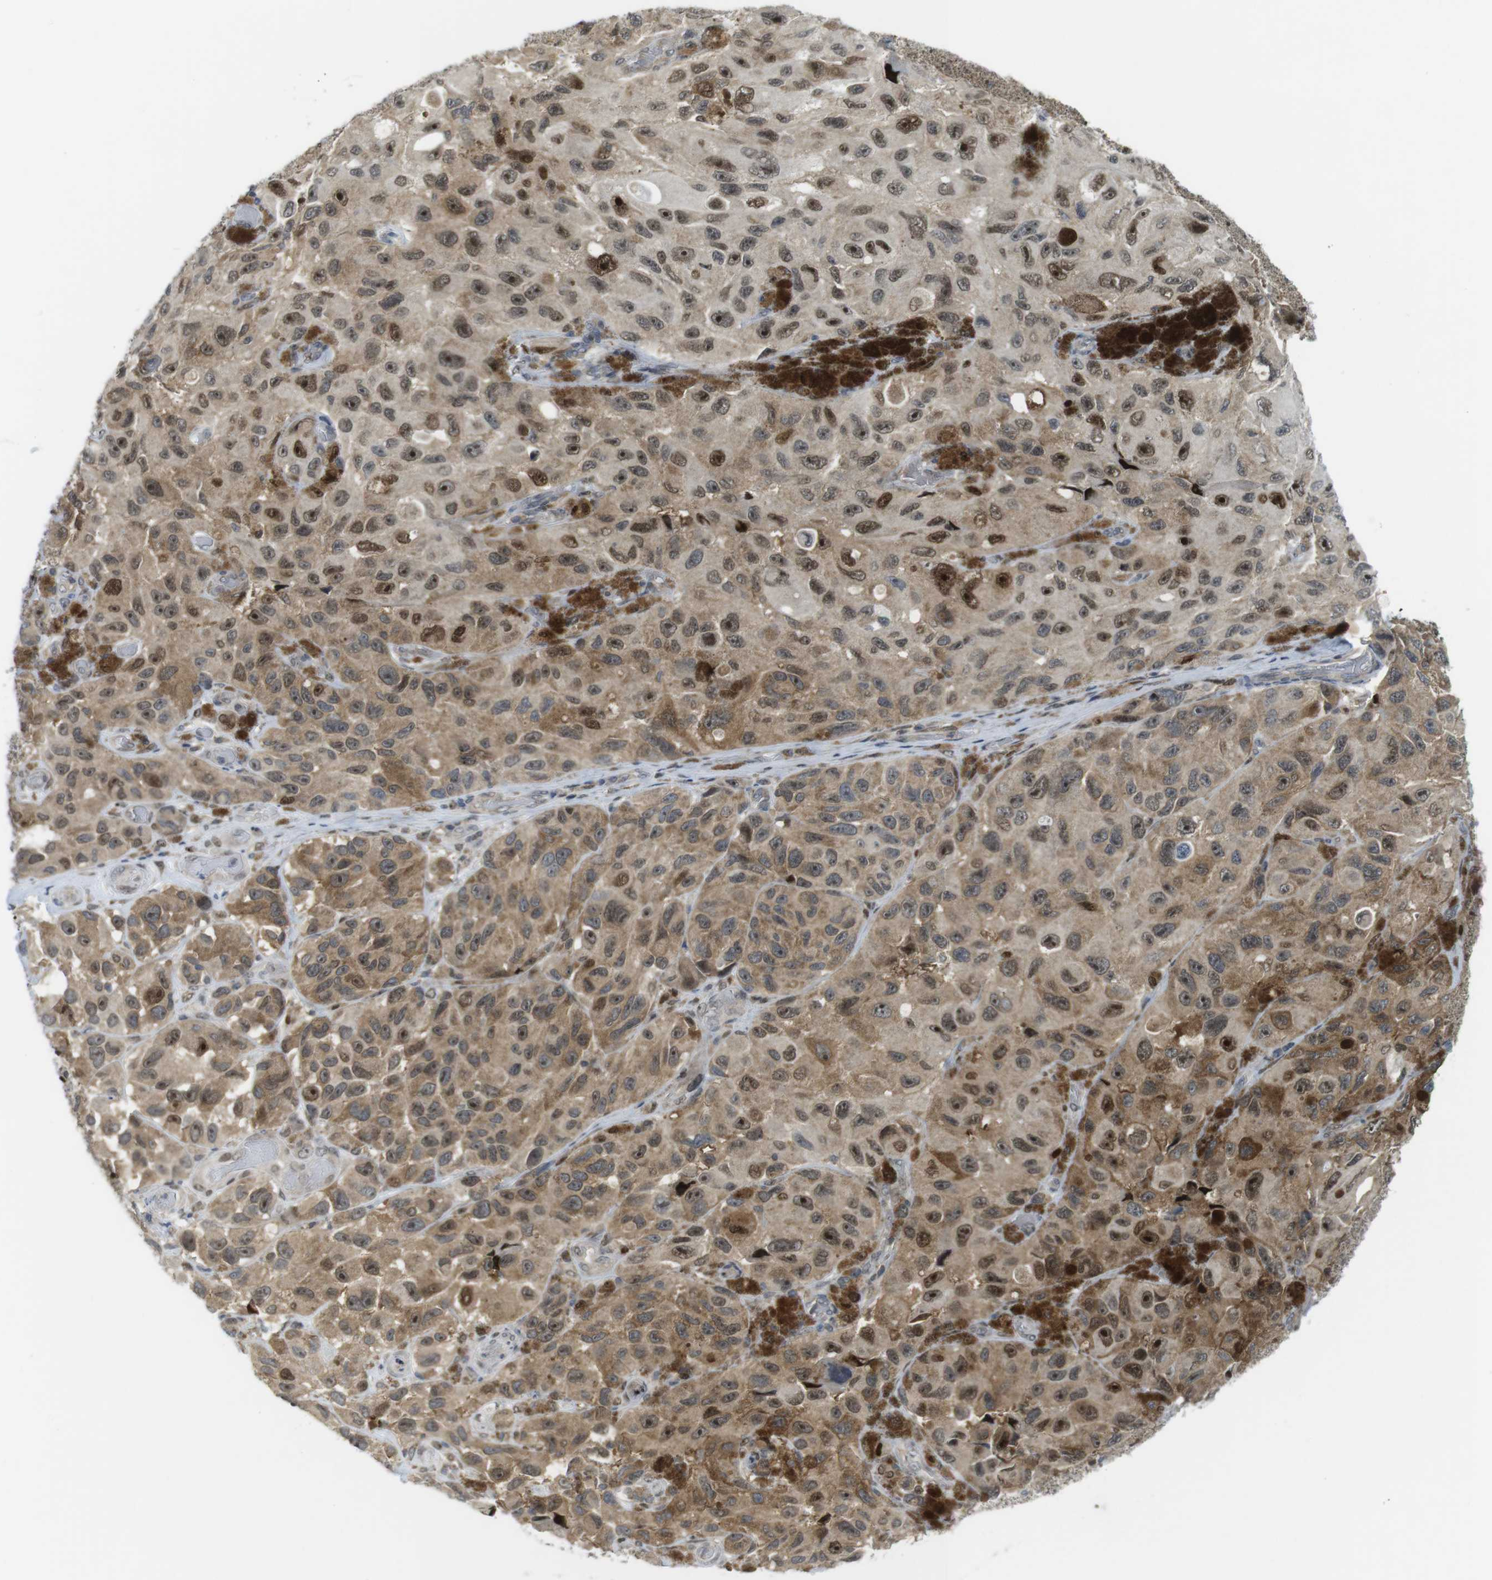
{"staining": {"intensity": "moderate", "quantity": ">75%", "location": "cytoplasmic/membranous,nuclear"}, "tissue": "melanoma", "cell_type": "Tumor cells", "image_type": "cancer", "snomed": [{"axis": "morphology", "description": "Malignant melanoma, NOS"}, {"axis": "topography", "description": "Skin"}], "caption": "This image exhibits IHC staining of malignant melanoma, with medium moderate cytoplasmic/membranous and nuclear expression in about >75% of tumor cells.", "gene": "RCC1", "patient": {"sex": "female", "age": 73}}